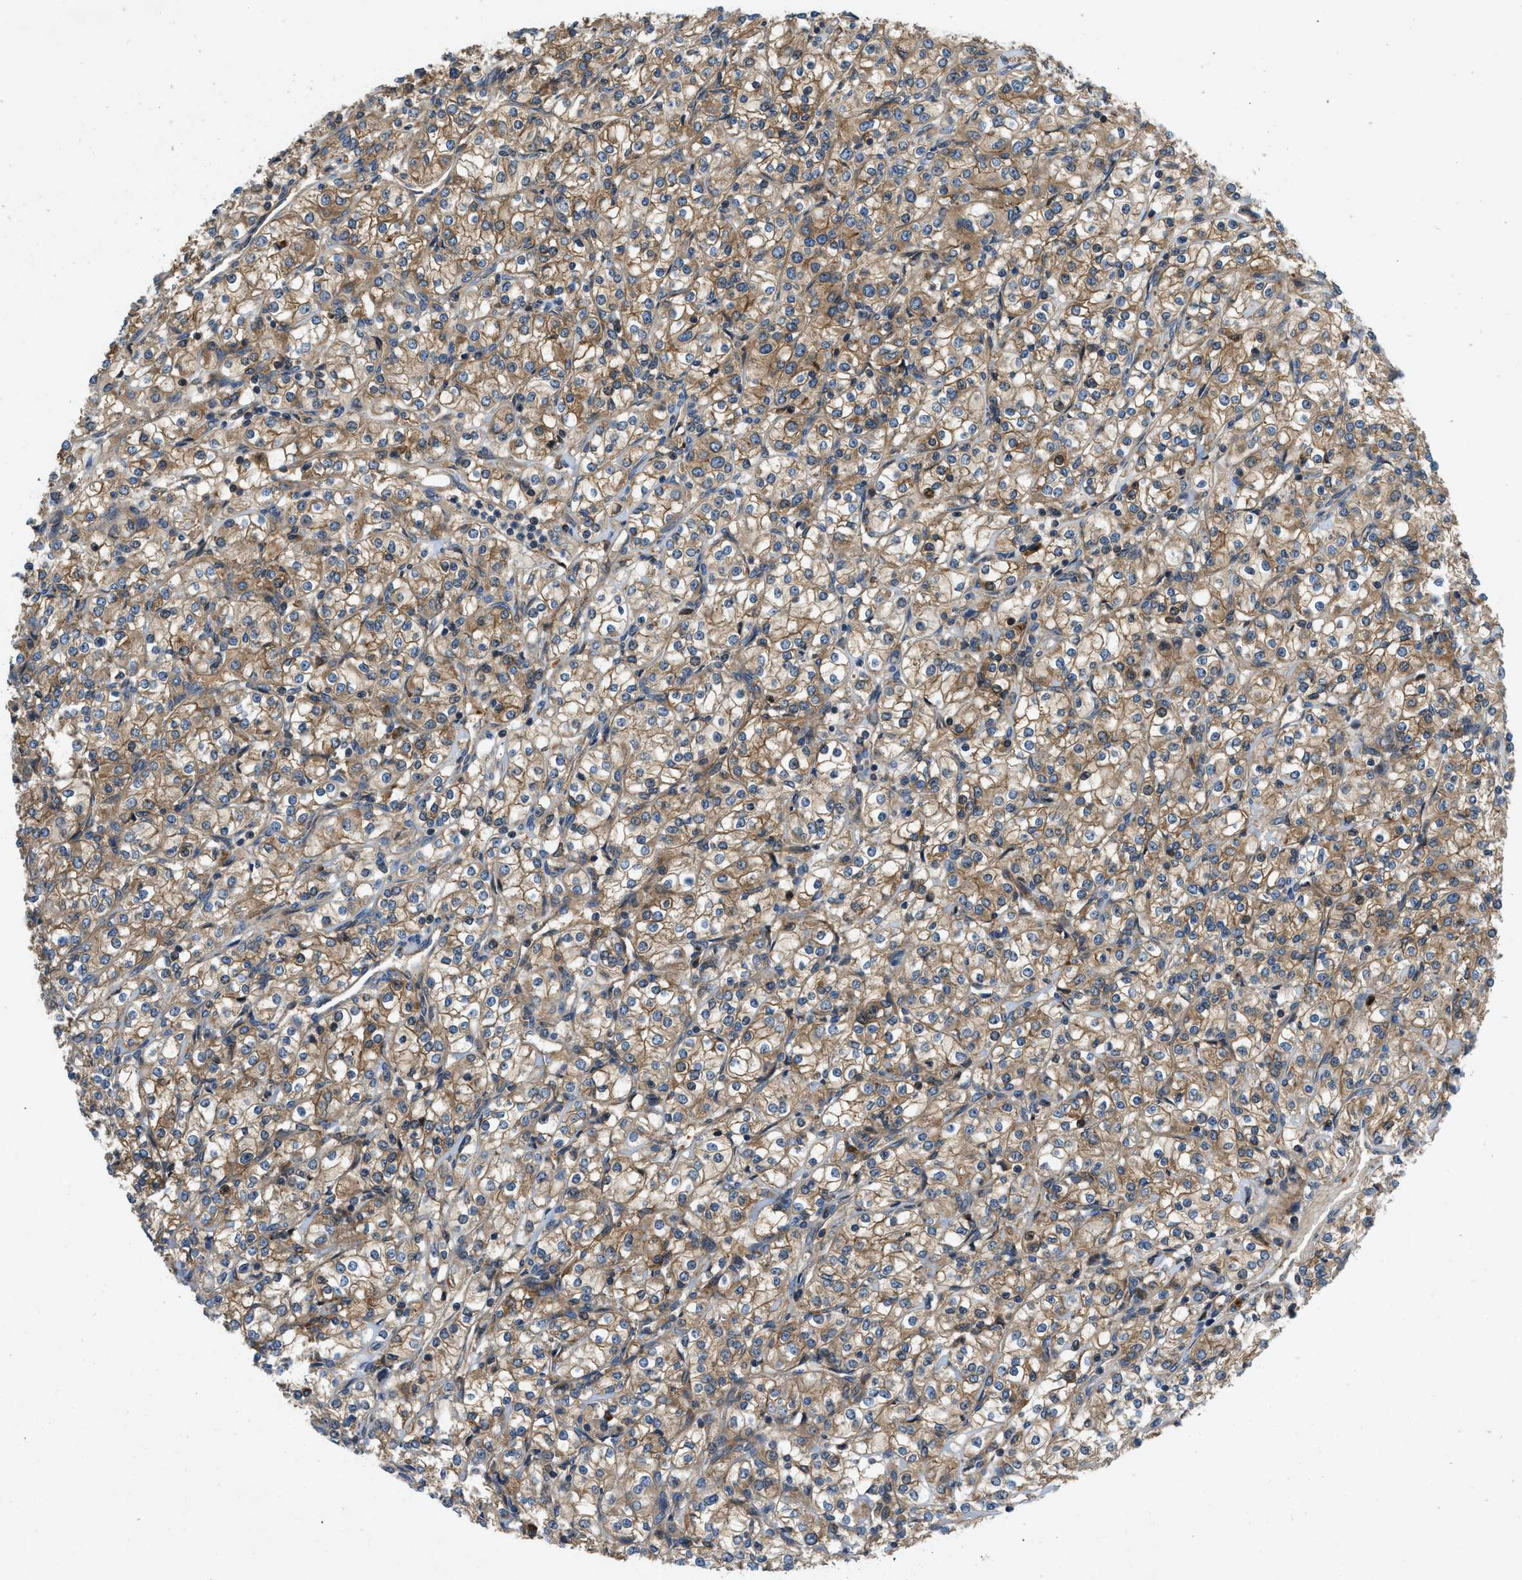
{"staining": {"intensity": "moderate", "quantity": ">75%", "location": "cytoplasmic/membranous"}, "tissue": "renal cancer", "cell_type": "Tumor cells", "image_type": "cancer", "snomed": [{"axis": "morphology", "description": "Adenocarcinoma, NOS"}, {"axis": "topography", "description": "Kidney"}], "caption": "A high-resolution micrograph shows immunohistochemistry (IHC) staining of adenocarcinoma (renal), which demonstrates moderate cytoplasmic/membranous staining in approximately >75% of tumor cells.", "gene": "CNNM3", "patient": {"sex": "male", "age": 77}}